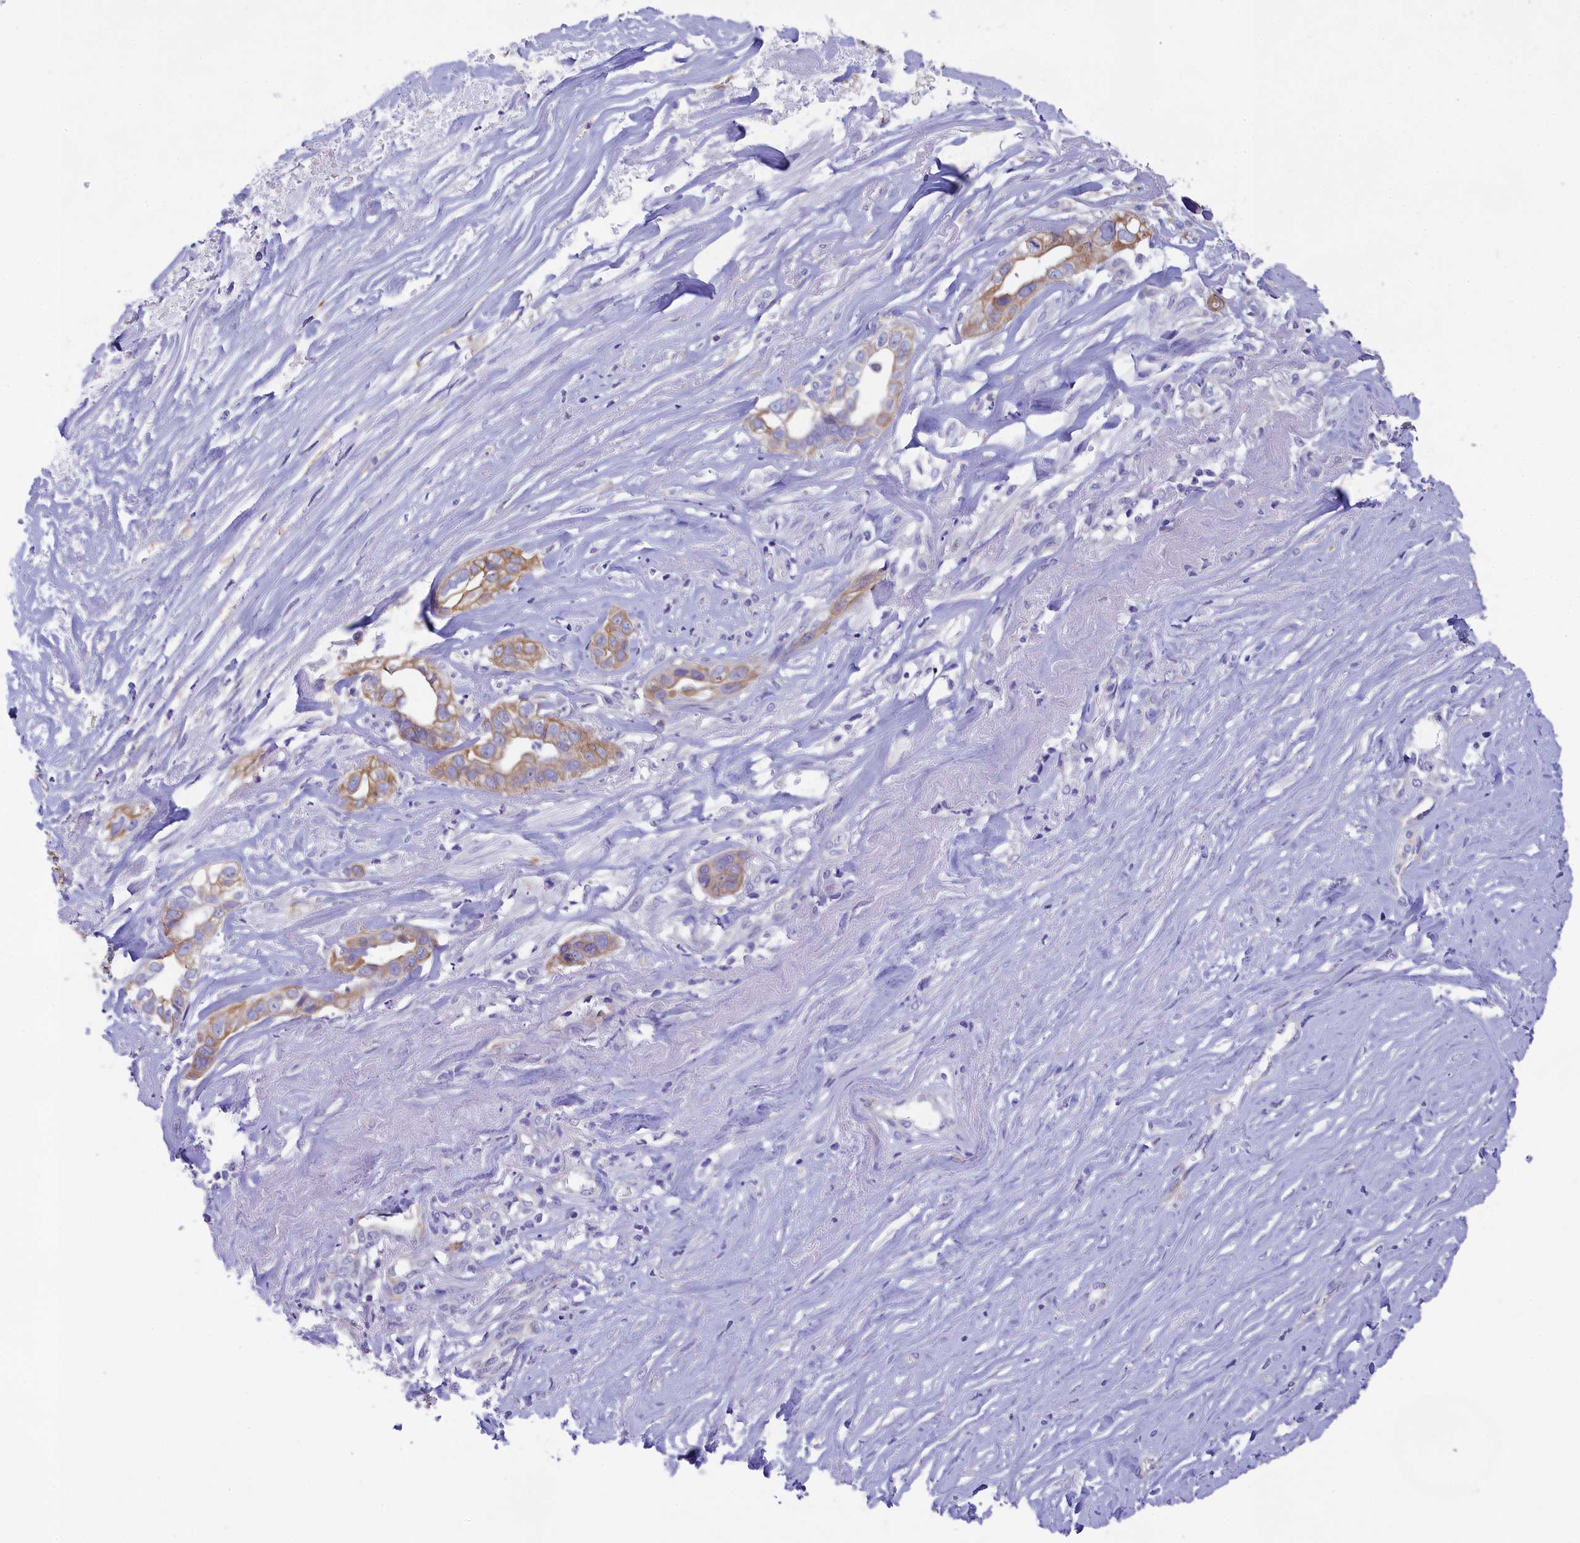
{"staining": {"intensity": "moderate", "quantity": ">75%", "location": "cytoplasmic/membranous"}, "tissue": "liver cancer", "cell_type": "Tumor cells", "image_type": "cancer", "snomed": [{"axis": "morphology", "description": "Cholangiocarcinoma"}, {"axis": "topography", "description": "Liver"}], "caption": "IHC micrograph of liver cancer stained for a protein (brown), which shows medium levels of moderate cytoplasmic/membranous expression in approximately >75% of tumor cells.", "gene": "TACSTD2", "patient": {"sex": "female", "age": 79}}